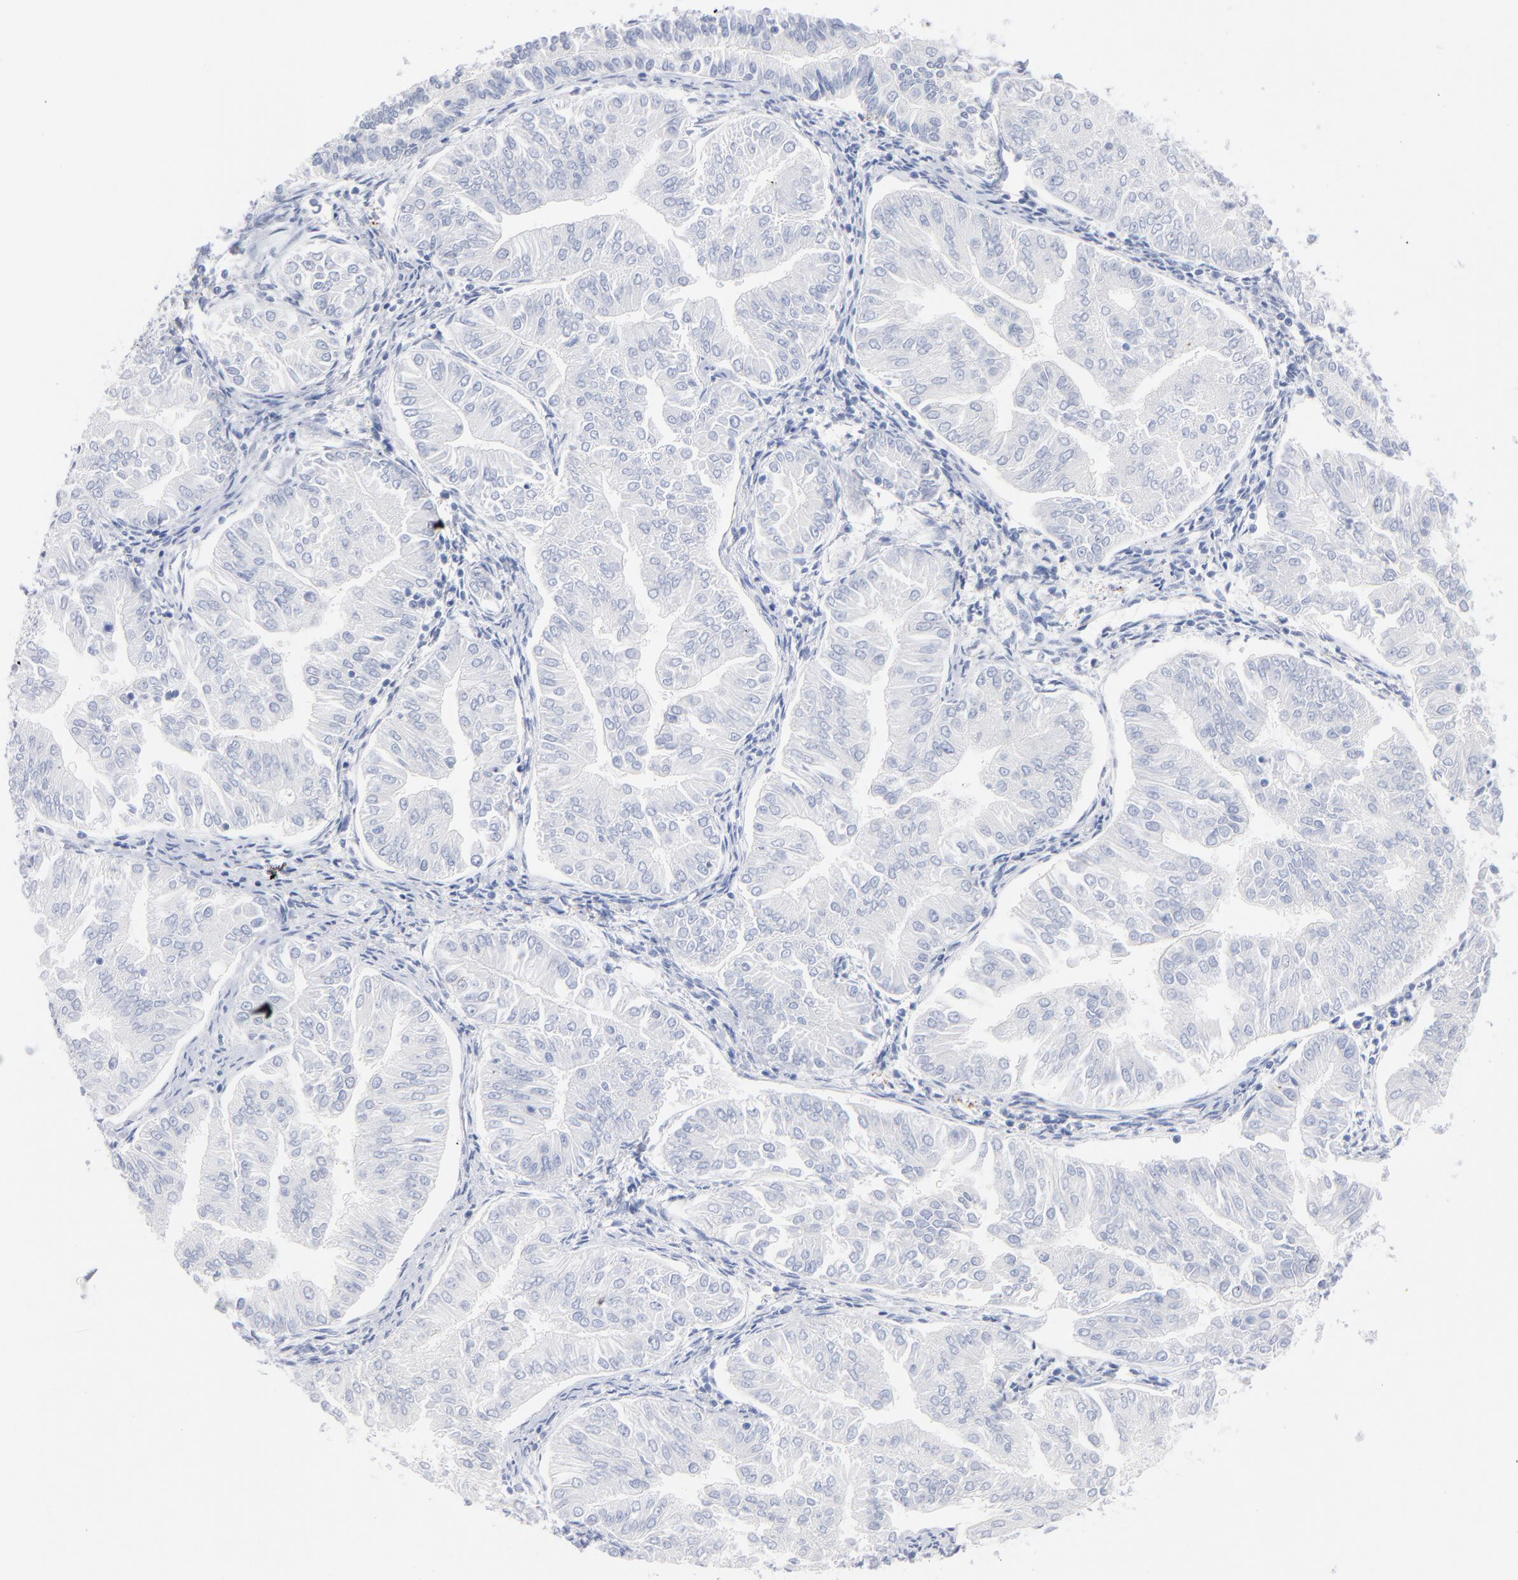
{"staining": {"intensity": "negative", "quantity": "none", "location": "none"}, "tissue": "endometrial cancer", "cell_type": "Tumor cells", "image_type": "cancer", "snomed": [{"axis": "morphology", "description": "Adenocarcinoma, NOS"}, {"axis": "topography", "description": "Endometrium"}], "caption": "Tumor cells are negative for brown protein staining in adenocarcinoma (endometrial).", "gene": "IFIT2", "patient": {"sex": "female", "age": 53}}